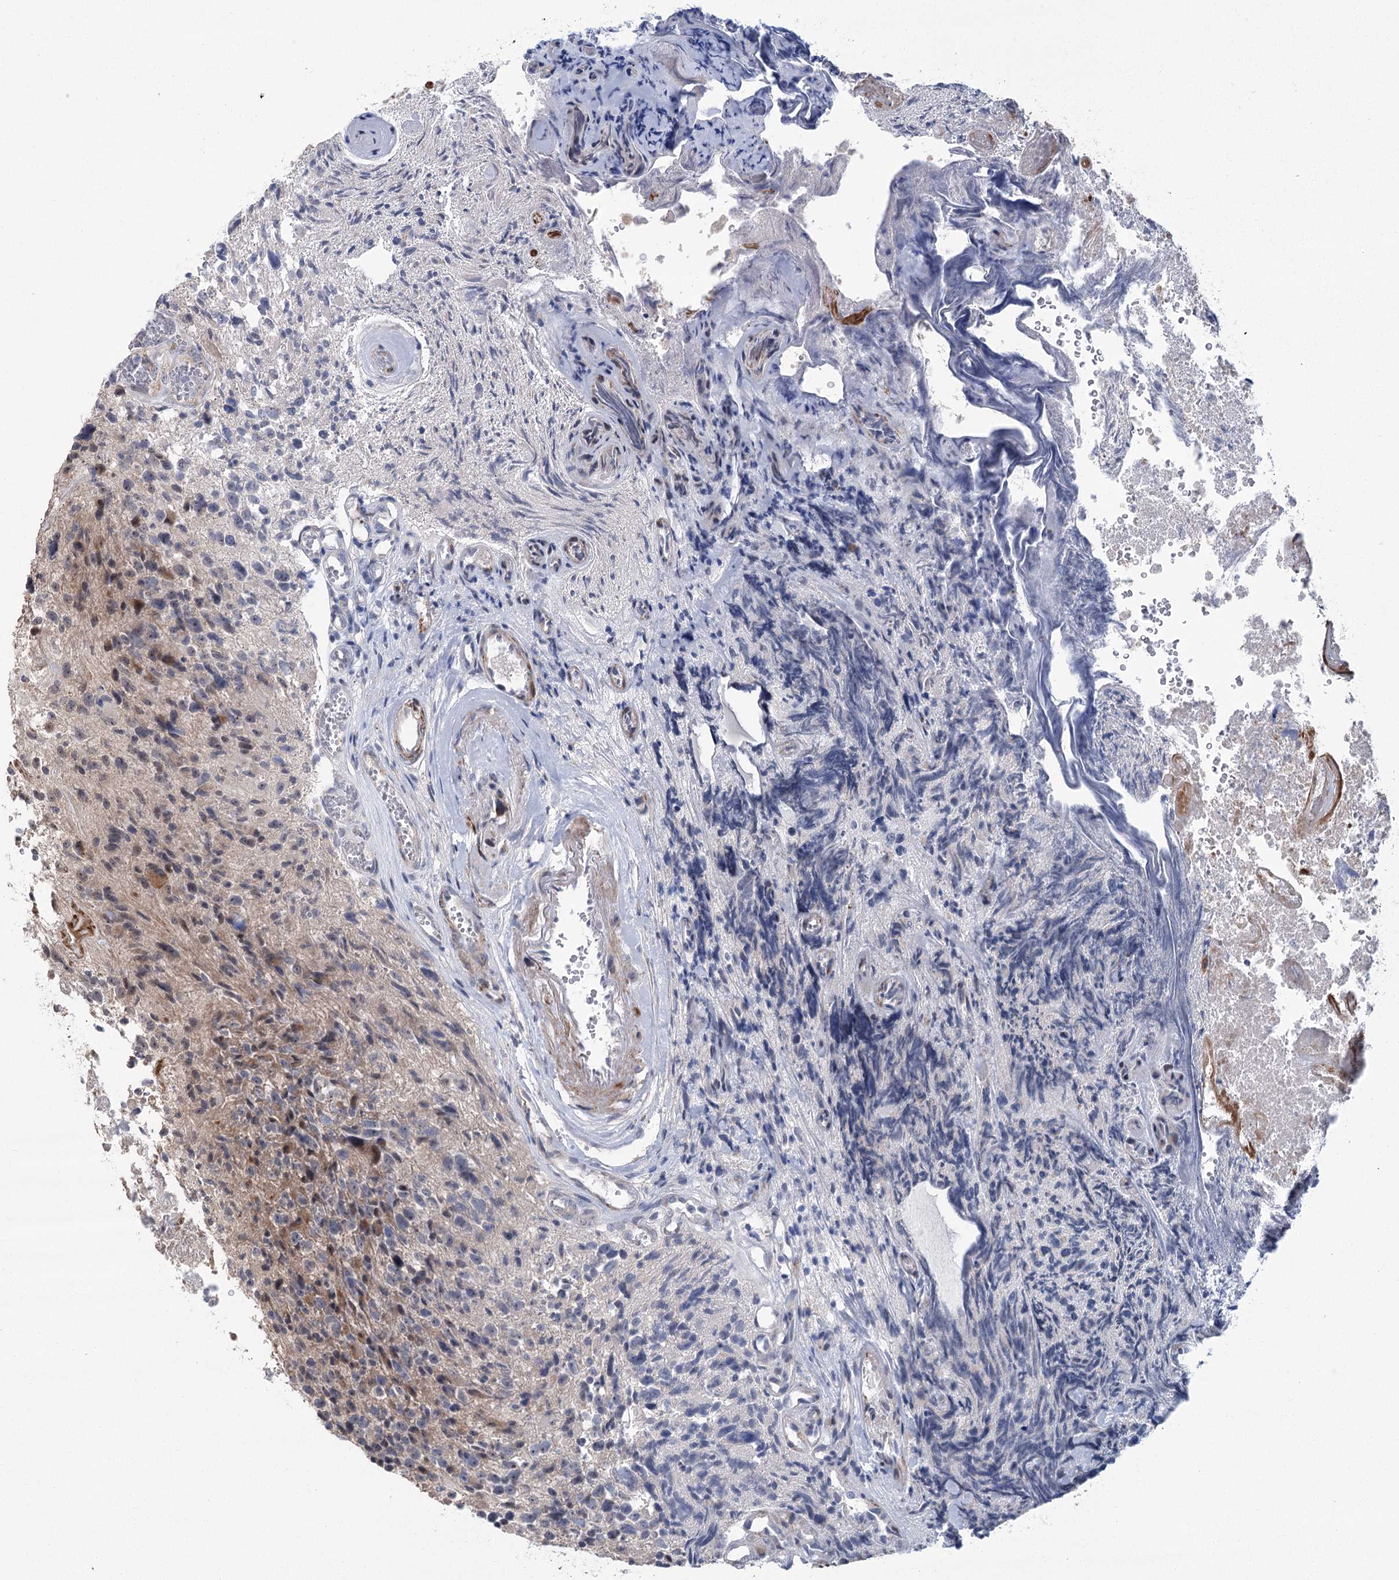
{"staining": {"intensity": "weak", "quantity": "25%-75%", "location": "nuclear"}, "tissue": "glioma", "cell_type": "Tumor cells", "image_type": "cancer", "snomed": [{"axis": "morphology", "description": "Glioma, malignant, High grade"}, {"axis": "topography", "description": "Brain"}], "caption": "Immunohistochemistry (IHC) of glioma shows low levels of weak nuclear staining in approximately 25%-75% of tumor cells.", "gene": "PARM1", "patient": {"sex": "male", "age": 69}}